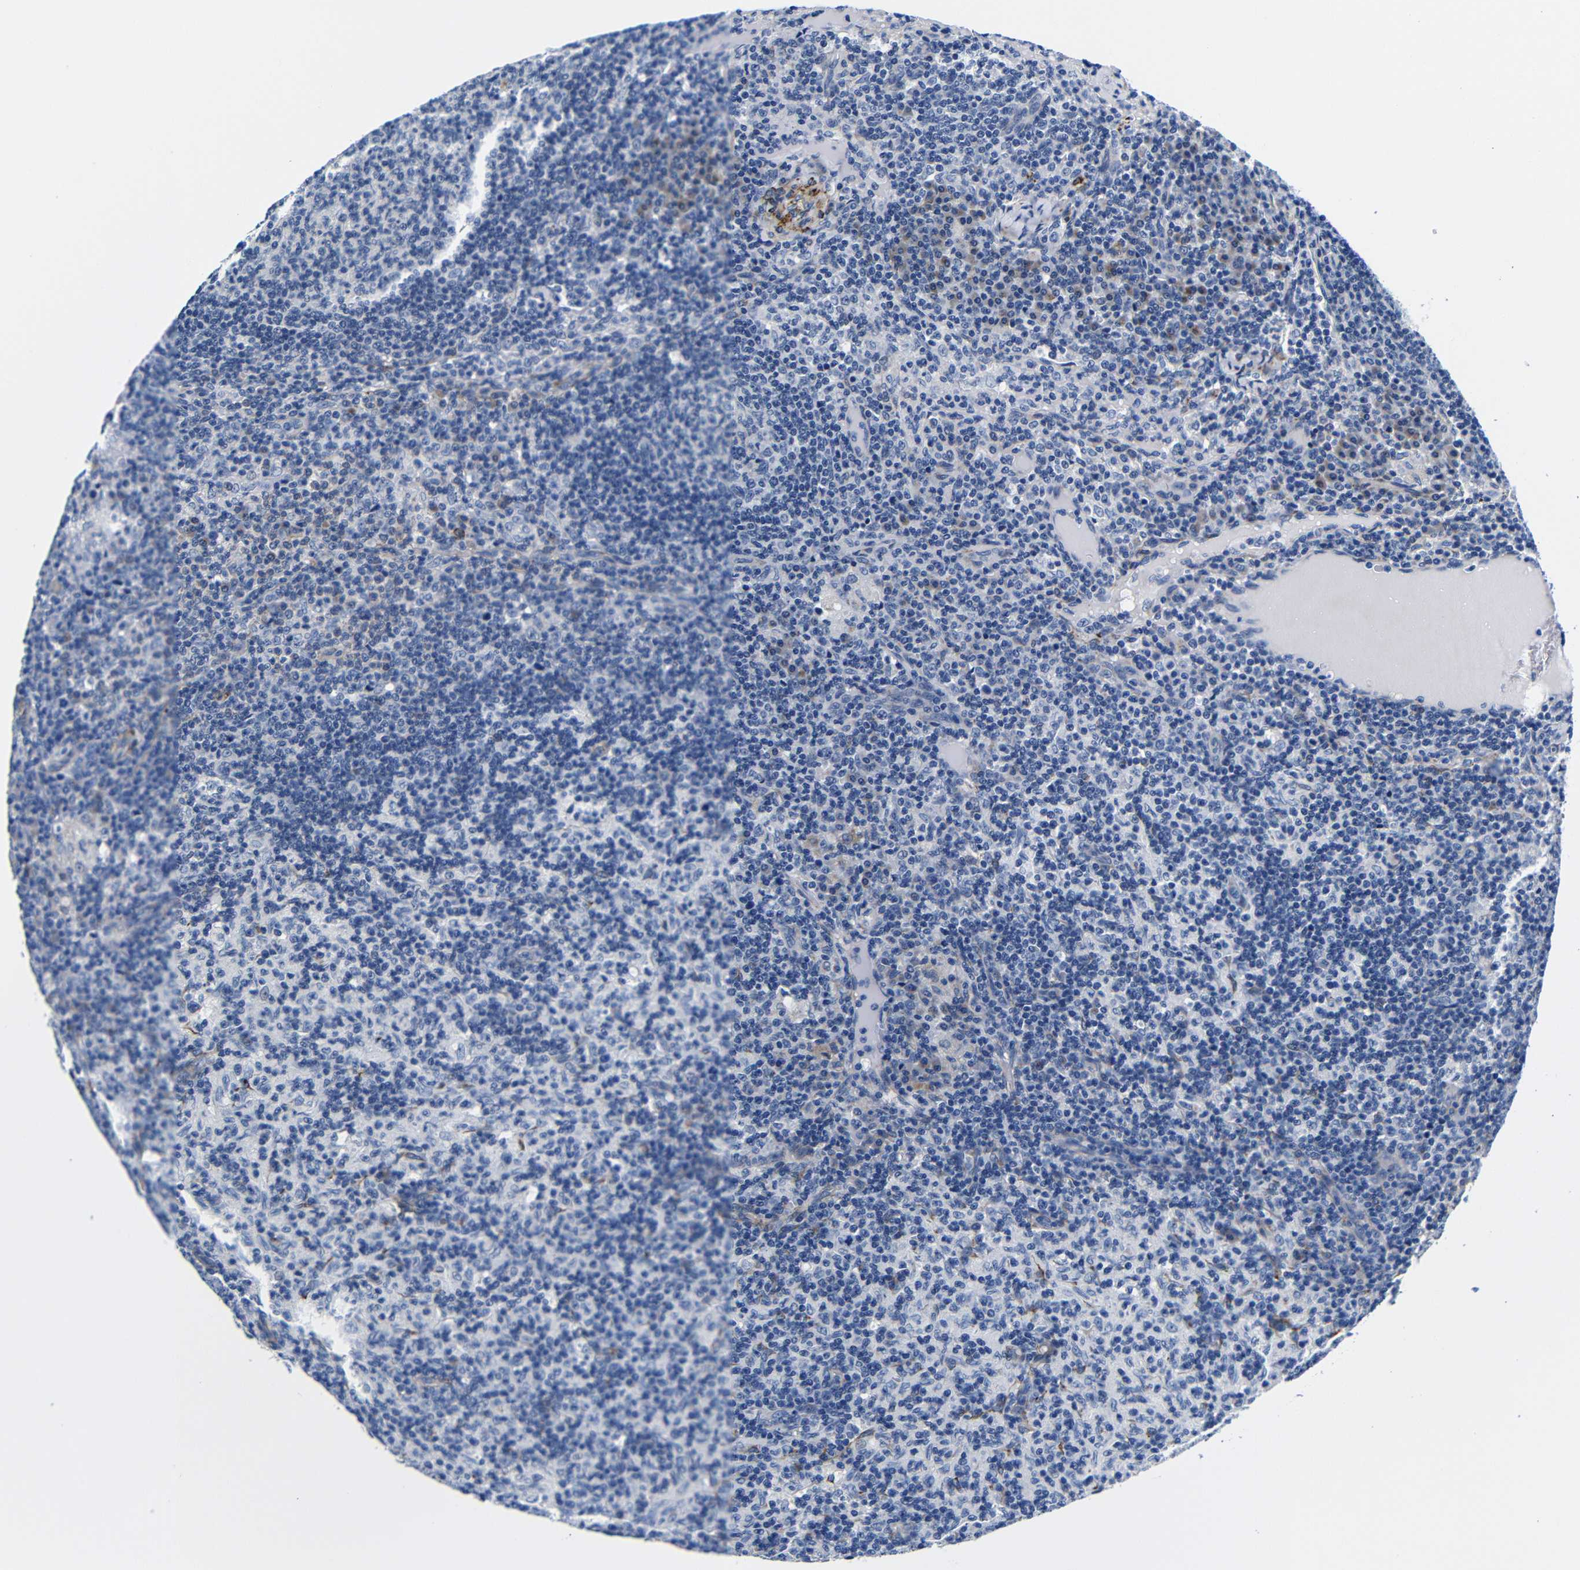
{"staining": {"intensity": "negative", "quantity": "none", "location": "none"}, "tissue": "lymph node", "cell_type": "Germinal center cells", "image_type": "normal", "snomed": [{"axis": "morphology", "description": "Normal tissue, NOS"}, {"axis": "morphology", "description": "Inflammation, NOS"}, {"axis": "topography", "description": "Lymph node"}], "caption": "High magnification brightfield microscopy of benign lymph node stained with DAB (brown) and counterstained with hematoxylin (blue): germinal center cells show no significant staining. (Brightfield microscopy of DAB immunohistochemistry at high magnification).", "gene": "LRIG1", "patient": {"sex": "male", "age": 55}}